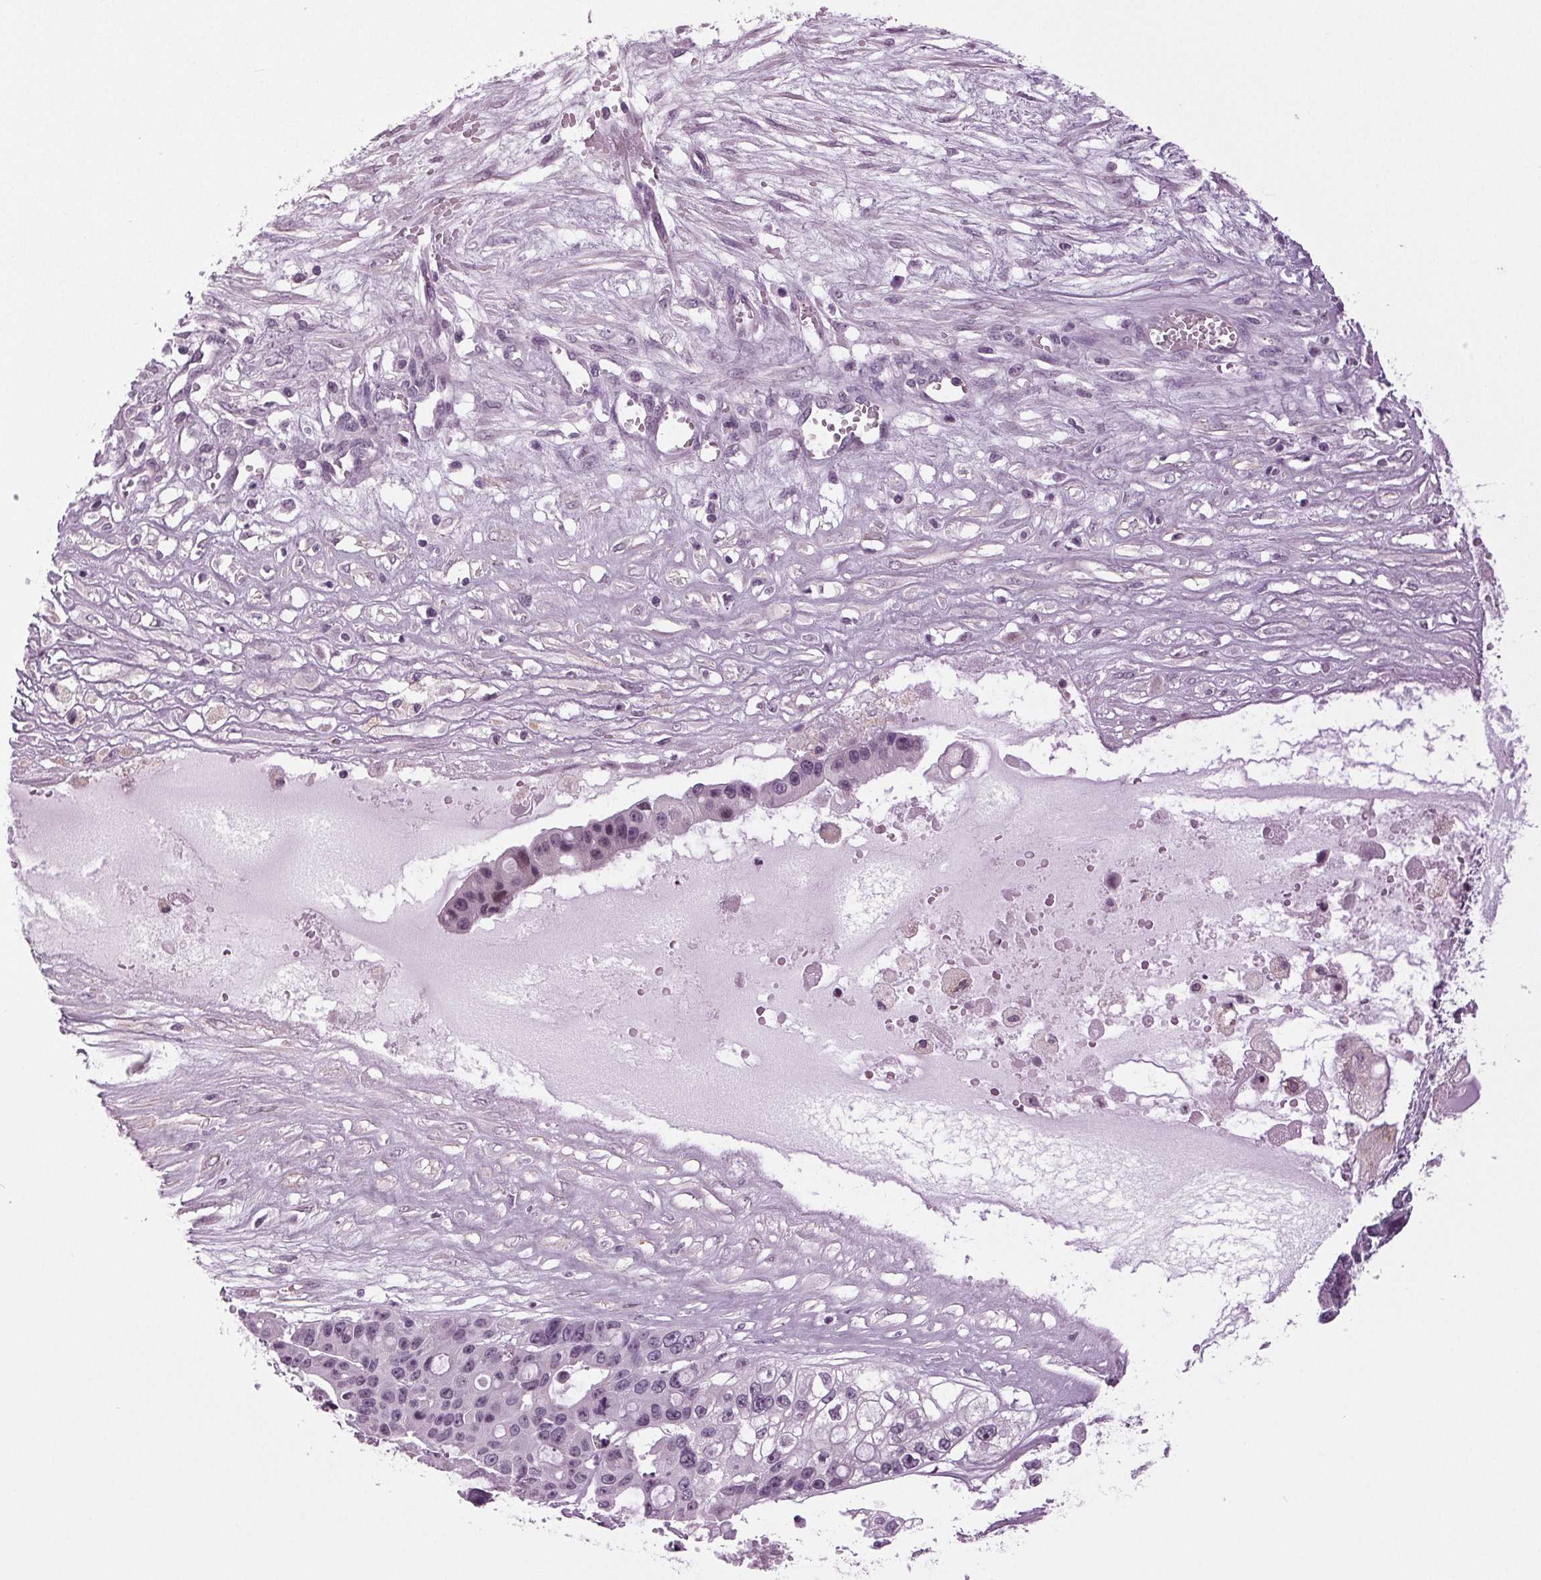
{"staining": {"intensity": "negative", "quantity": "none", "location": "none"}, "tissue": "ovarian cancer", "cell_type": "Tumor cells", "image_type": "cancer", "snomed": [{"axis": "morphology", "description": "Cystadenocarcinoma, serous, NOS"}, {"axis": "topography", "description": "Ovary"}], "caption": "The immunohistochemistry (IHC) image has no significant expression in tumor cells of ovarian cancer tissue.", "gene": "DNAH12", "patient": {"sex": "female", "age": 56}}